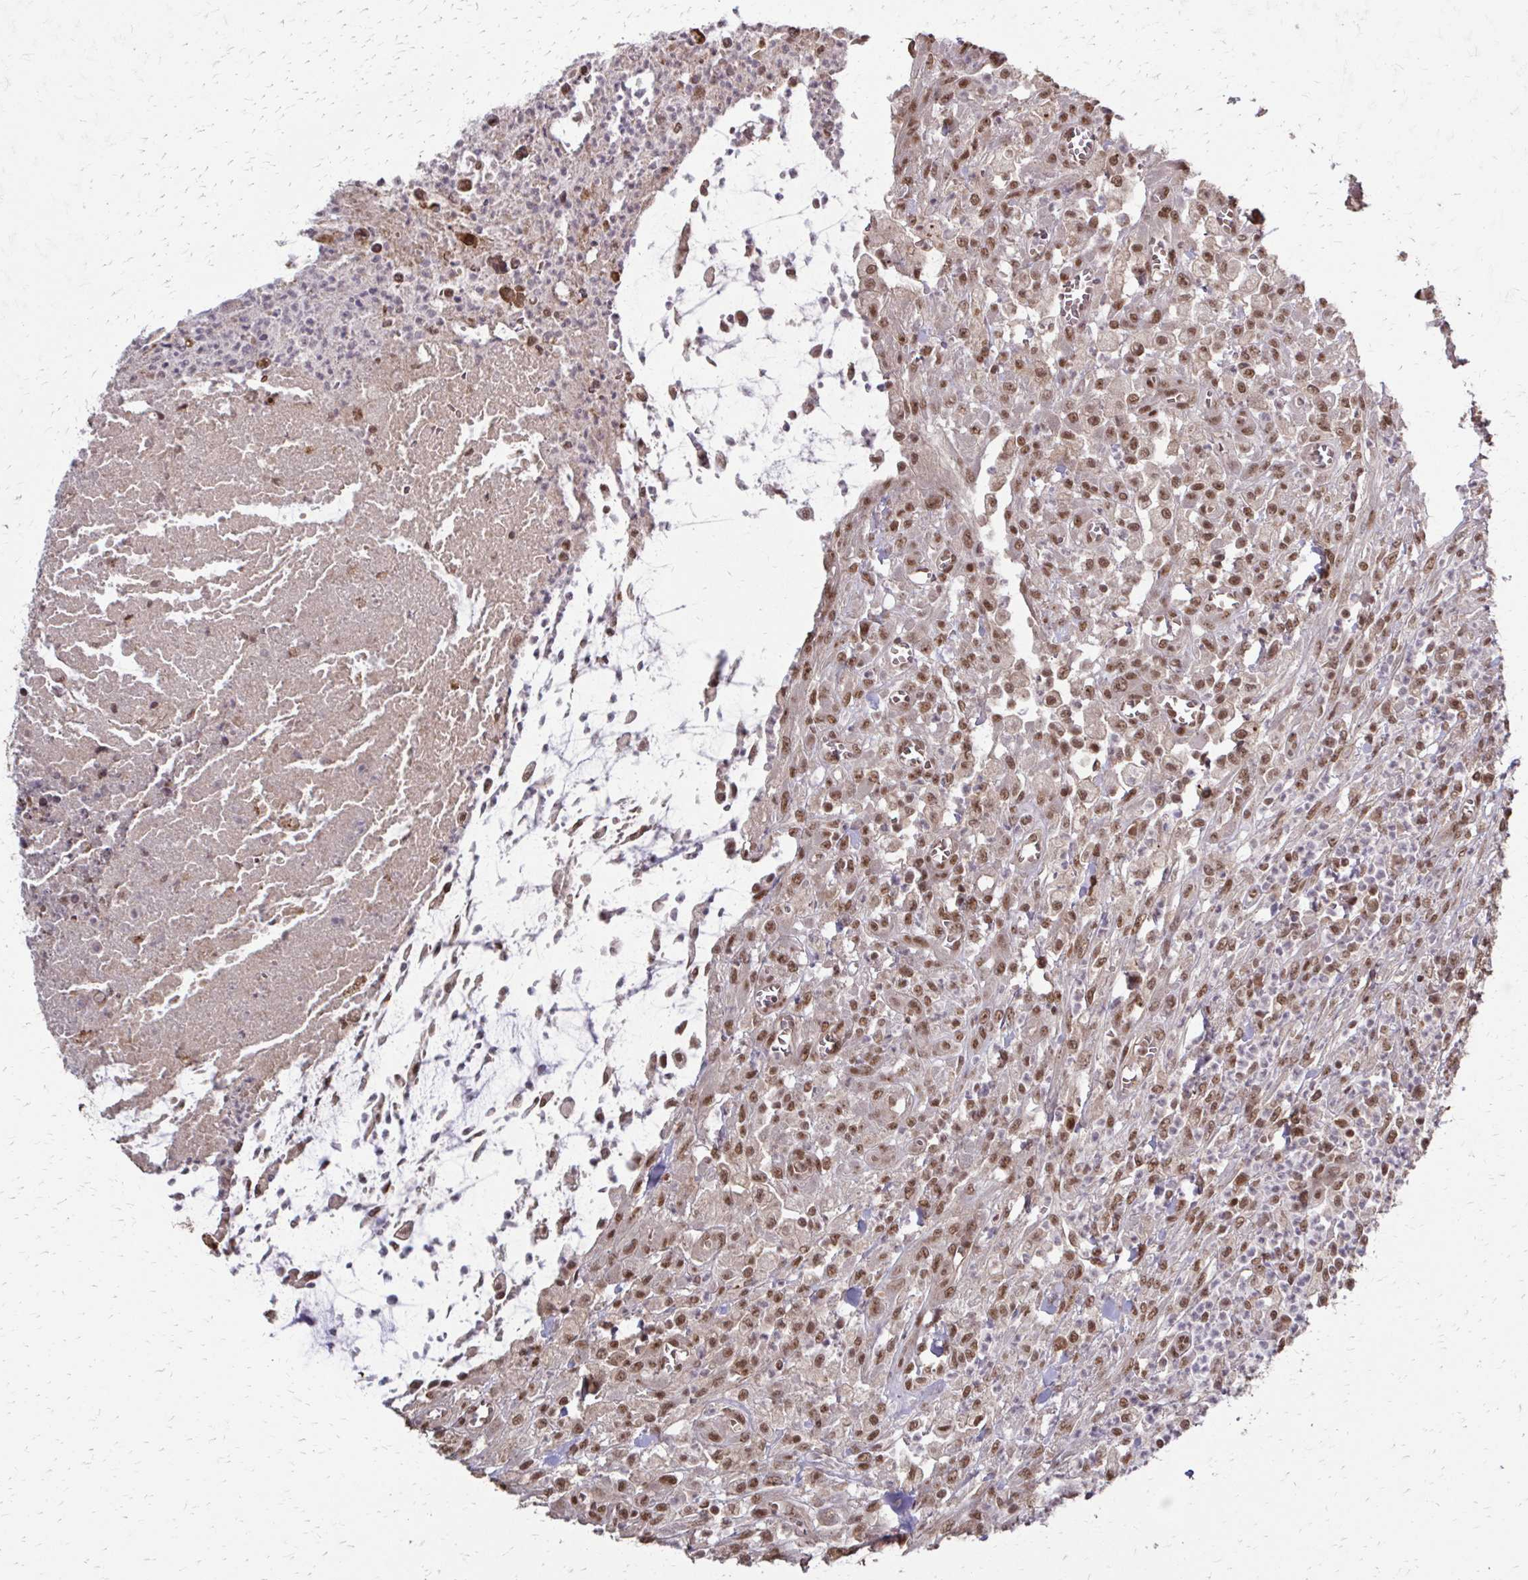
{"staining": {"intensity": "moderate", "quantity": ">75%", "location": "nuclear"}, "tissue": "colorectal cancer", "cell_type": "Tumor cells", "image_type": "cancer", "snomed": [{"axis": "morphology", "description": "Adenocarcinoma, NOS"}, {"axis": "topography", "description": "Colon"}], "caption": "This image shows IHC staining of colorectal cancer (adenocarcinoma), with medium moderate nuclear positivity in about >75% of tumor cells.", "gene": "SS18", "patient": {"sex": "male", "age": 65}}